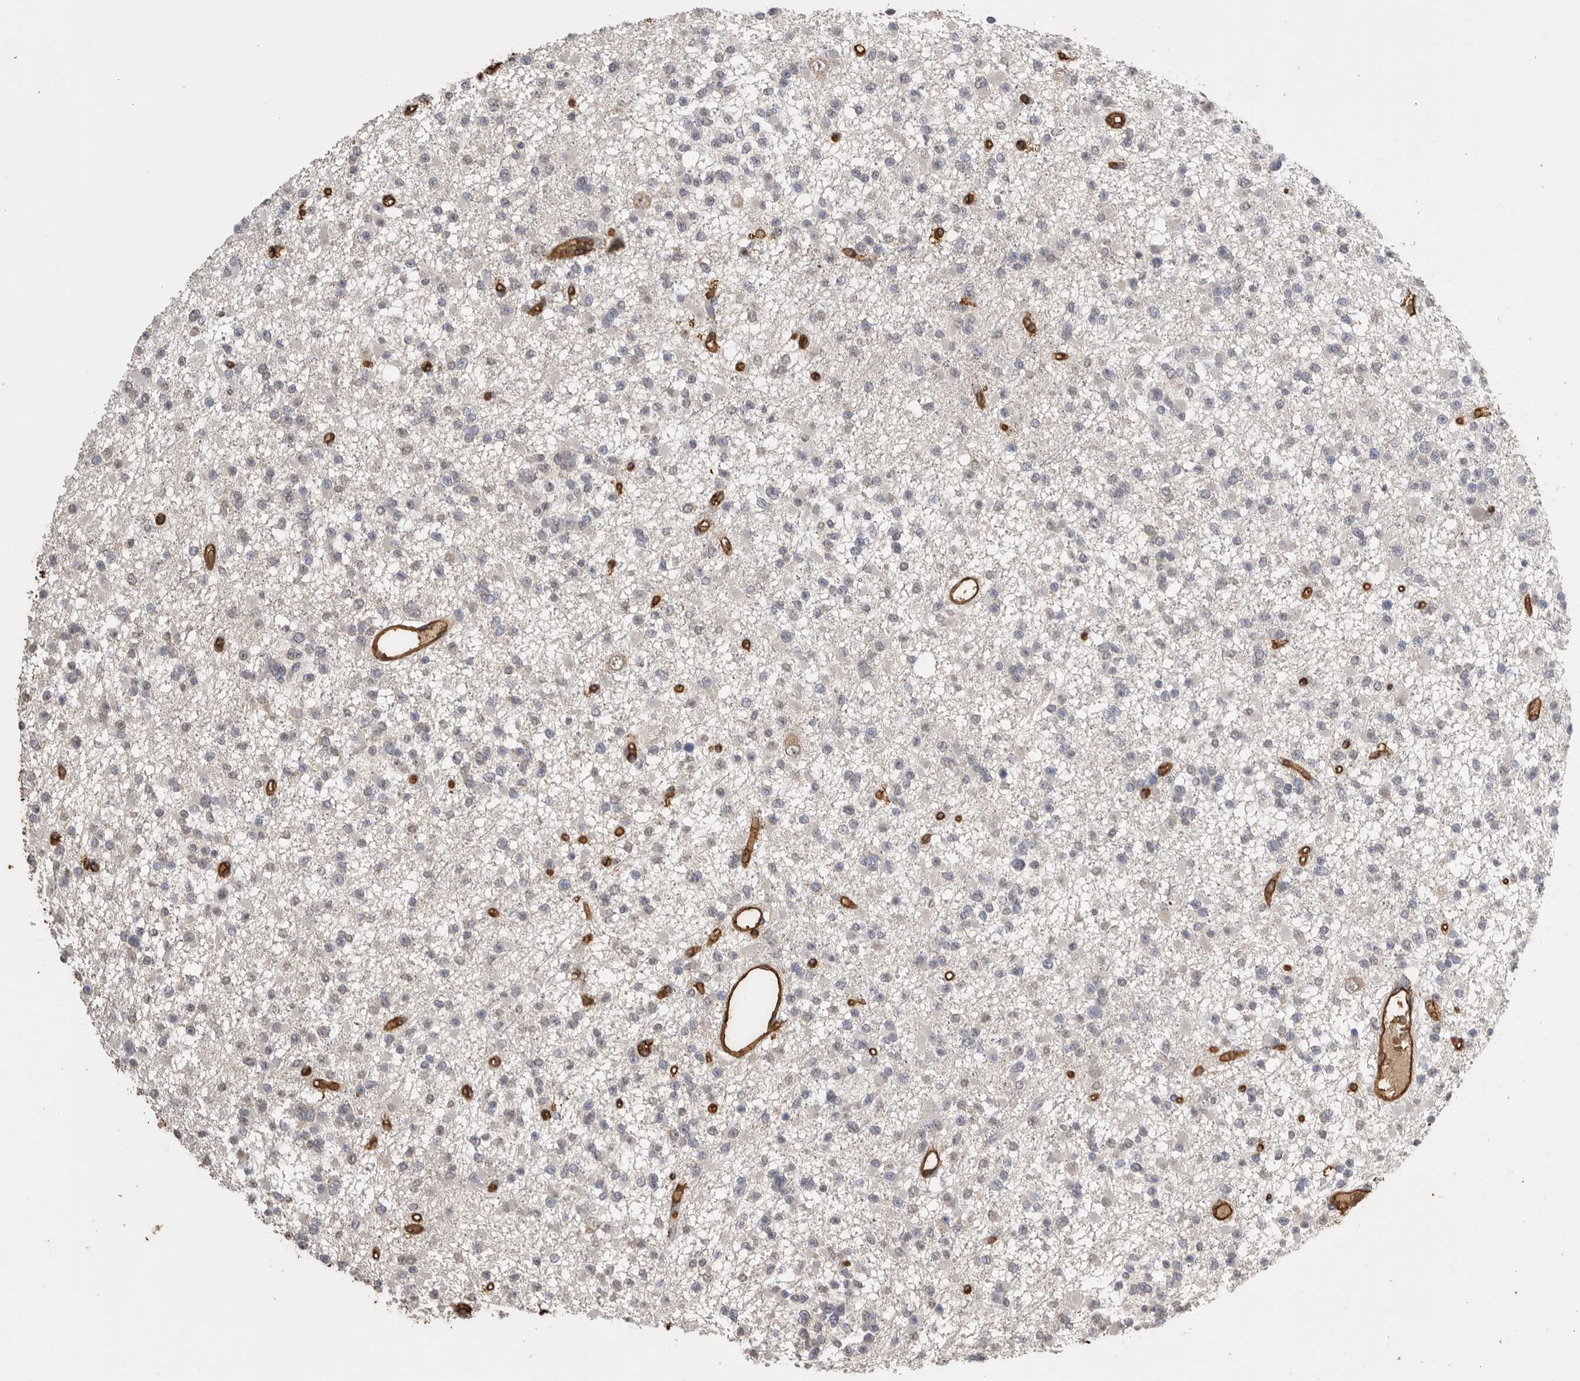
{"staining": {"intensity": "negative", "quantity": "none", "location": "none"}, "tissue": "glioma", "cell_type": "Tumor cells", "image_type": "cancer", "snomed": [{"axis": "morphology", "description": "Glioma, malignant, Low grade"}, {"axis": "topography", "description": "Brain"}], "caption": "High magnification brightfield microscopy of low-grade glioma (malignant) stained with DAB (3,3'-diaminobenzidine) (brown) and counterstained with hematoxylin (blue): tumor cells show no significant staining. Nuclei are stained in blue.", "gene": "IL27", "patient": {"sex": "female", "age": 22}}